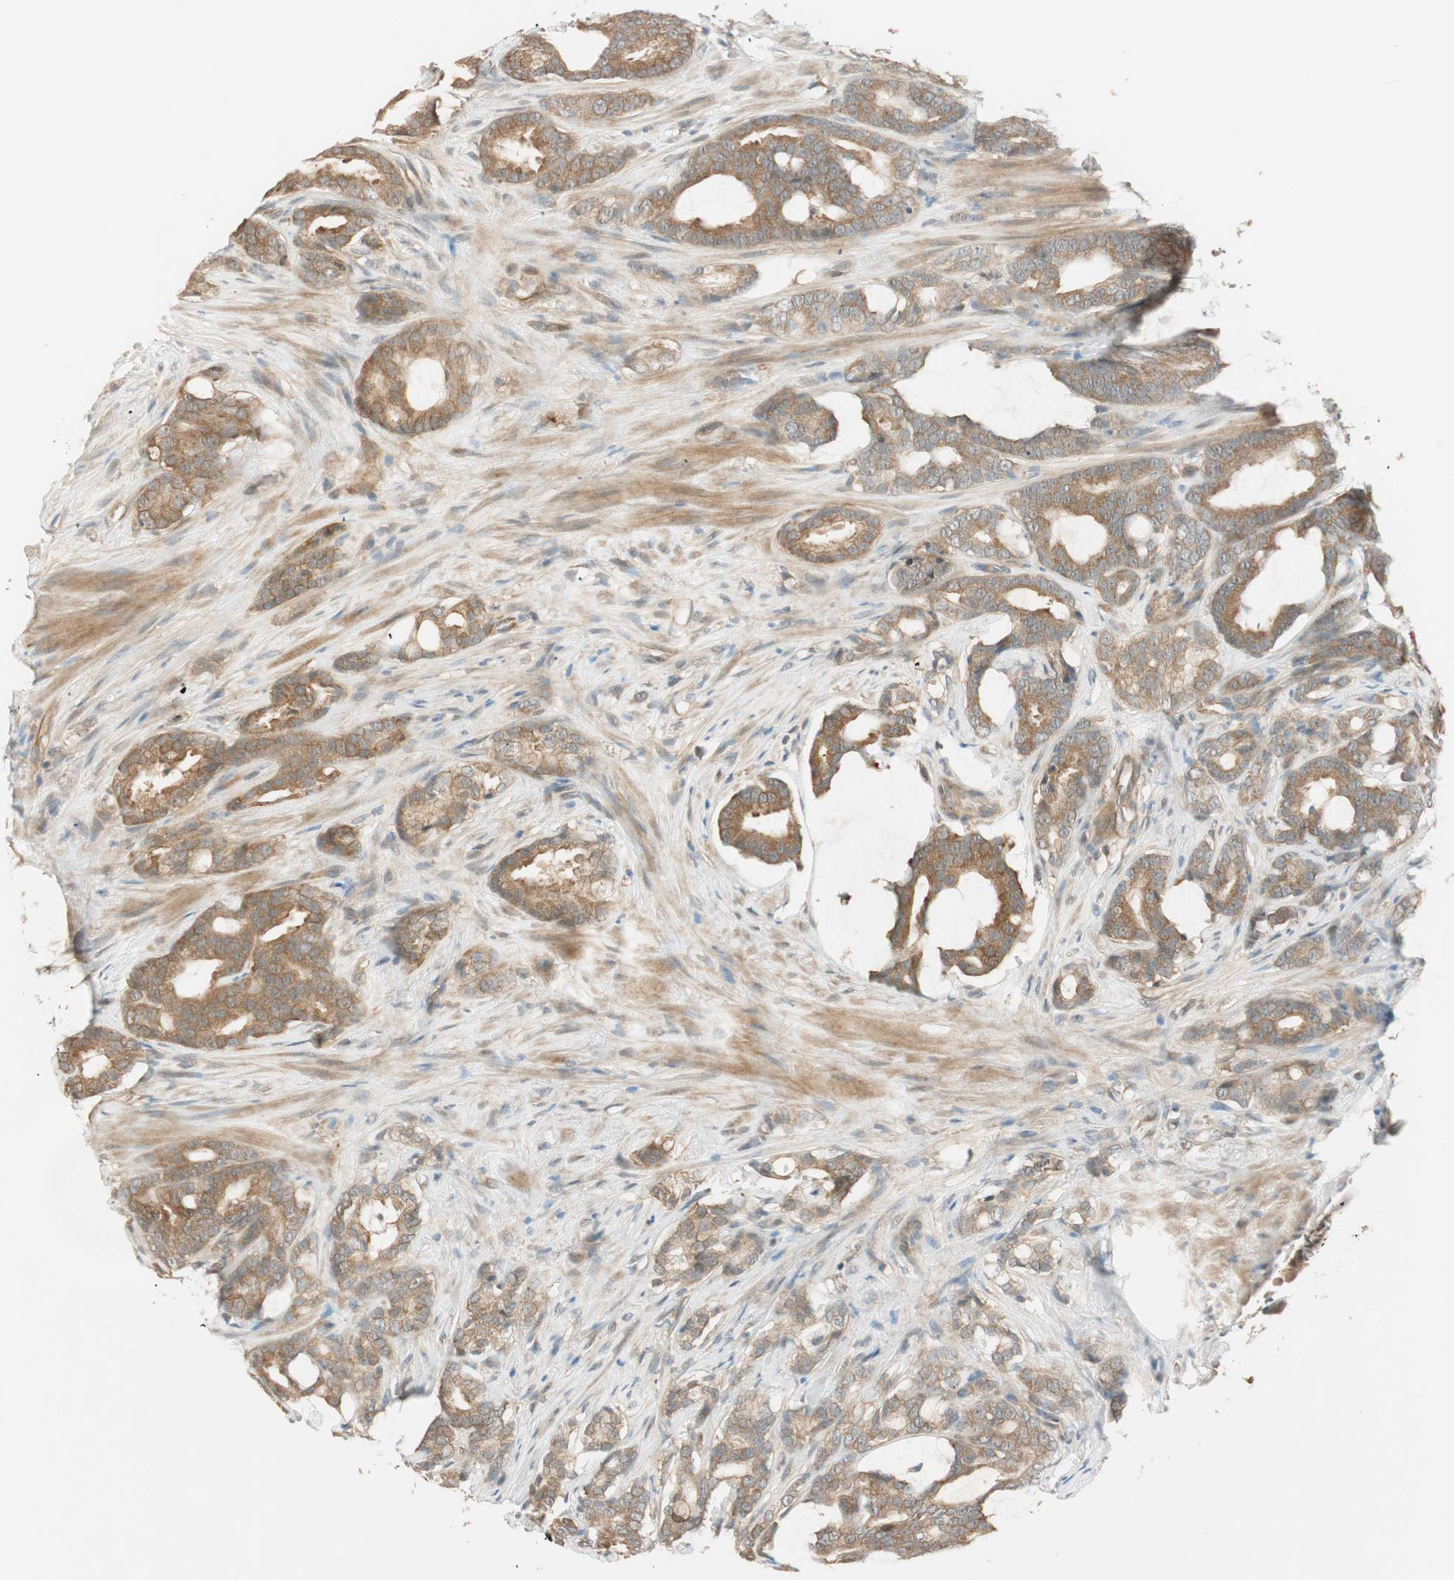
{"staining": {"intensity": "moderate", "quantity": ">75%", "location": "cytoplasmic/membranous"}, "tissue": "prostate cancer", "cell_type": "Tumor cells", "image_type": "cancer", "snomed": [{"axis": "morphology", "description": "Adenocarcinoma, Low grade"}, {"axis": "topography", "description": "Prostate"}], "caption": "Protein positivity by immunohistochemistry demonstrates moderate cytoplasmic/membranous staining in approximately >75% of tumor cells in low-grade adenocarcinoma (prostate).", "gene": "PSMD8", "patient": {"sex": "male", "age": 58}}